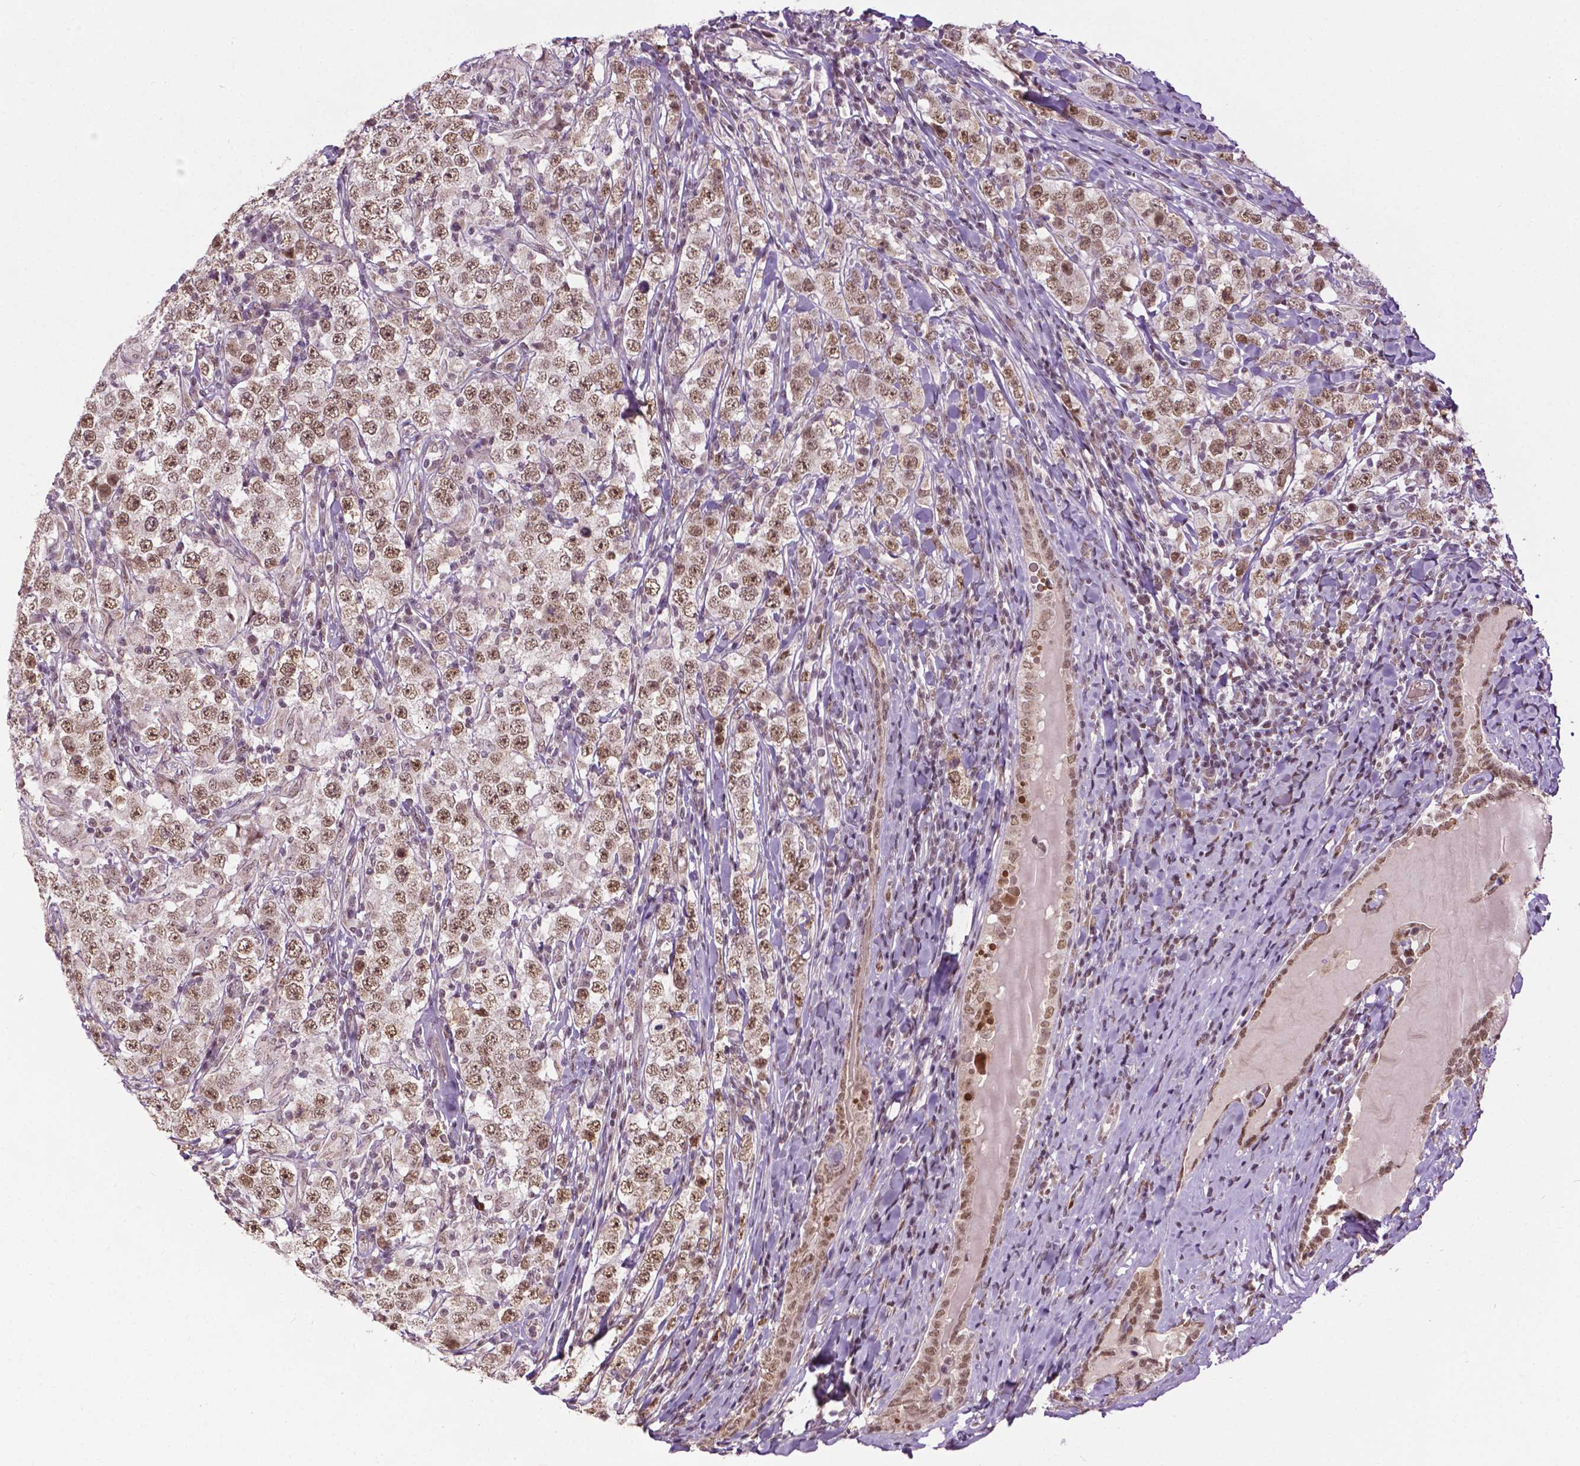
{"staining": {"intensity": "moderate", "quantity": ">75%", "location": "nuclear"}, "tissue": "testis cancer", "cell_type": "Tumor cells", "image_type": "cancer", "snomed": [{"axis": "morphology", "description": "Seminoma, NOS"}, {"axis": "morphology", "description": "Carcinoma, Embryonal, NOS"}, {"axis": "topography", "description": "Testis"}], "caption": "This image demonstrates immunohistochemistry (IHC) staining of seminoma (testis), with medium moderate nuclear staining in about >75% of tumor cells.", "gene": "ZNF41", "patient": {"sex": "male", "age": 41}}